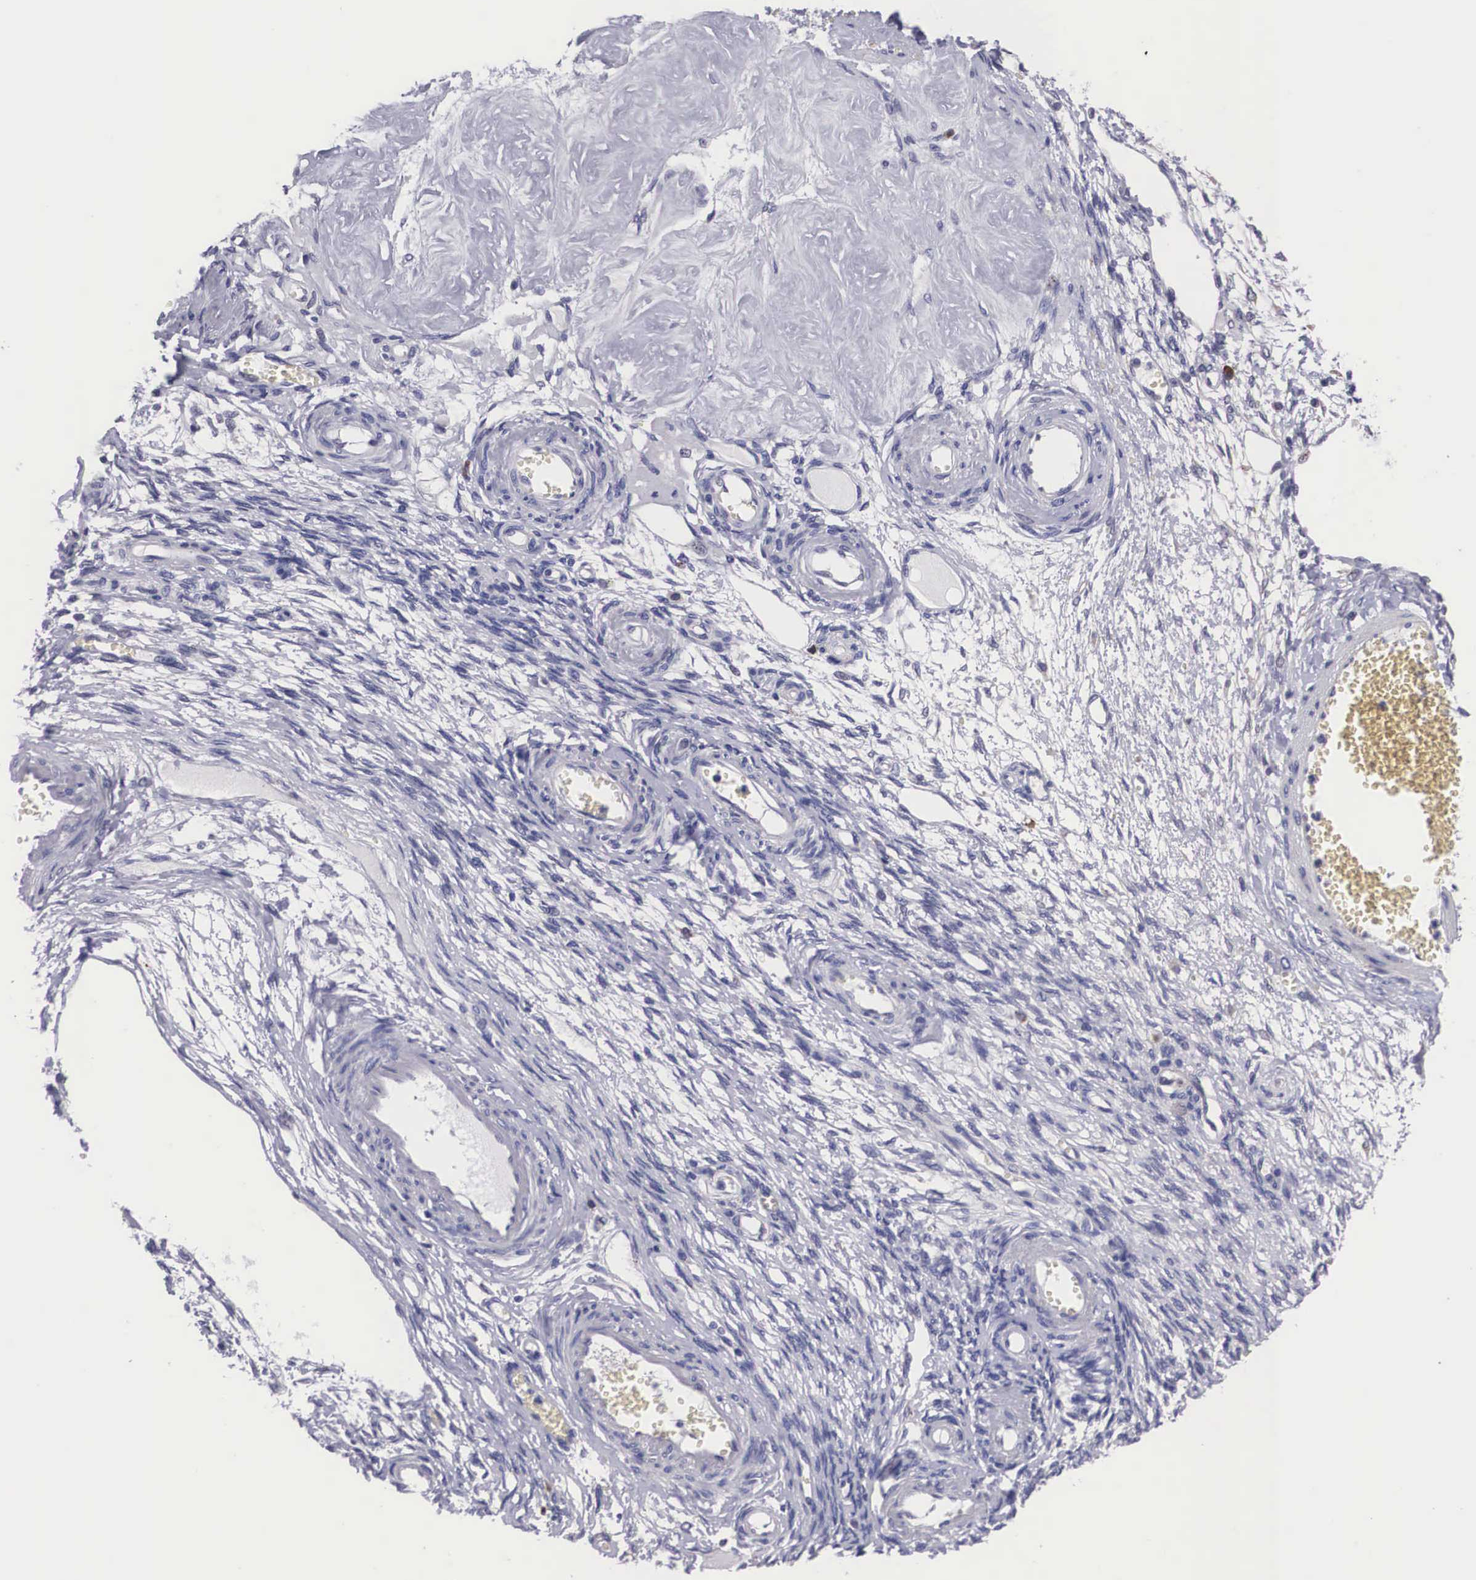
{"staining": {"intensity": "negative", "quantity": "none", "location": "none"}, "tissue": "ovarian cancer", "cell_type": "Tumor cells", "image_type": "cancer", "snomed": [{"axis": "morphology", "description": "Cystadenocarcinoma, mucinous, NOS"}, {"axis": "topography", "description": "Ovary"}], "caption": "Immunohistochemical staining of human ovarian cancer (mucinous cystadenocarcinoma) reveals no significant staining in tumor cells.", "gene": "CRELD2", "patient": {"sex": "female", "age": 57}}